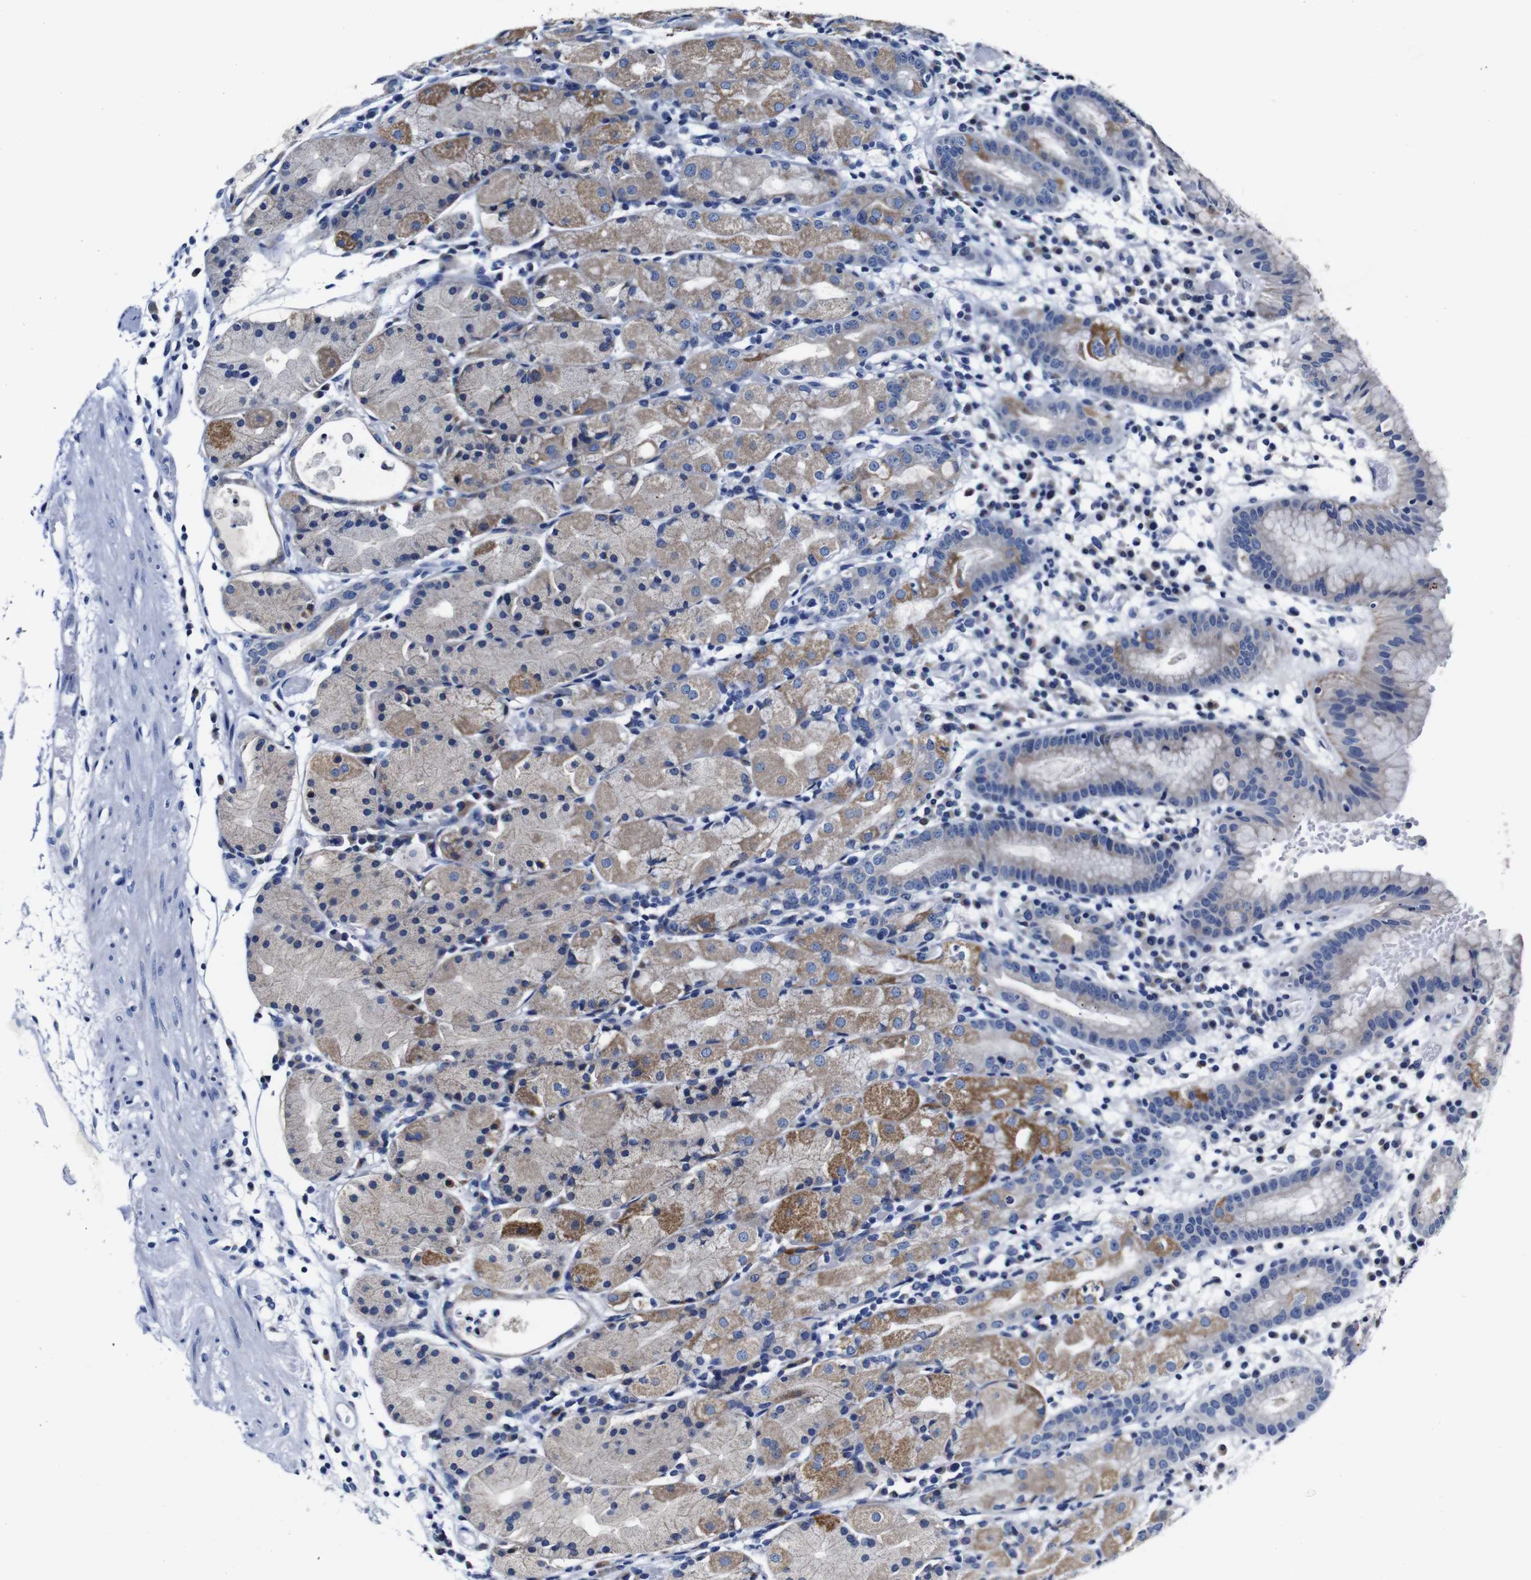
{"staining": {"intensity": "moderate", "quantity": "25%-75%", "location": "cytoplasmic/membranous"}, "tissue": "stomach", "cell_type": "Glandular cells", "image_type": "normal", "snomed": [{"axis": "morphology", "description": "Normal tissue, NOS"}, {"axis": "topography", "description": "Stomach"}, {"axis": "topography", "description": "Stomach, lower"}], "caption": "Glandular cells reveal medium levels of moderate cytoplasmic/membranous expression in about 25%-75% of cells in normal human stomach.", "gene": "SNX19", "patient": {"sex": "female", "age": 75}}